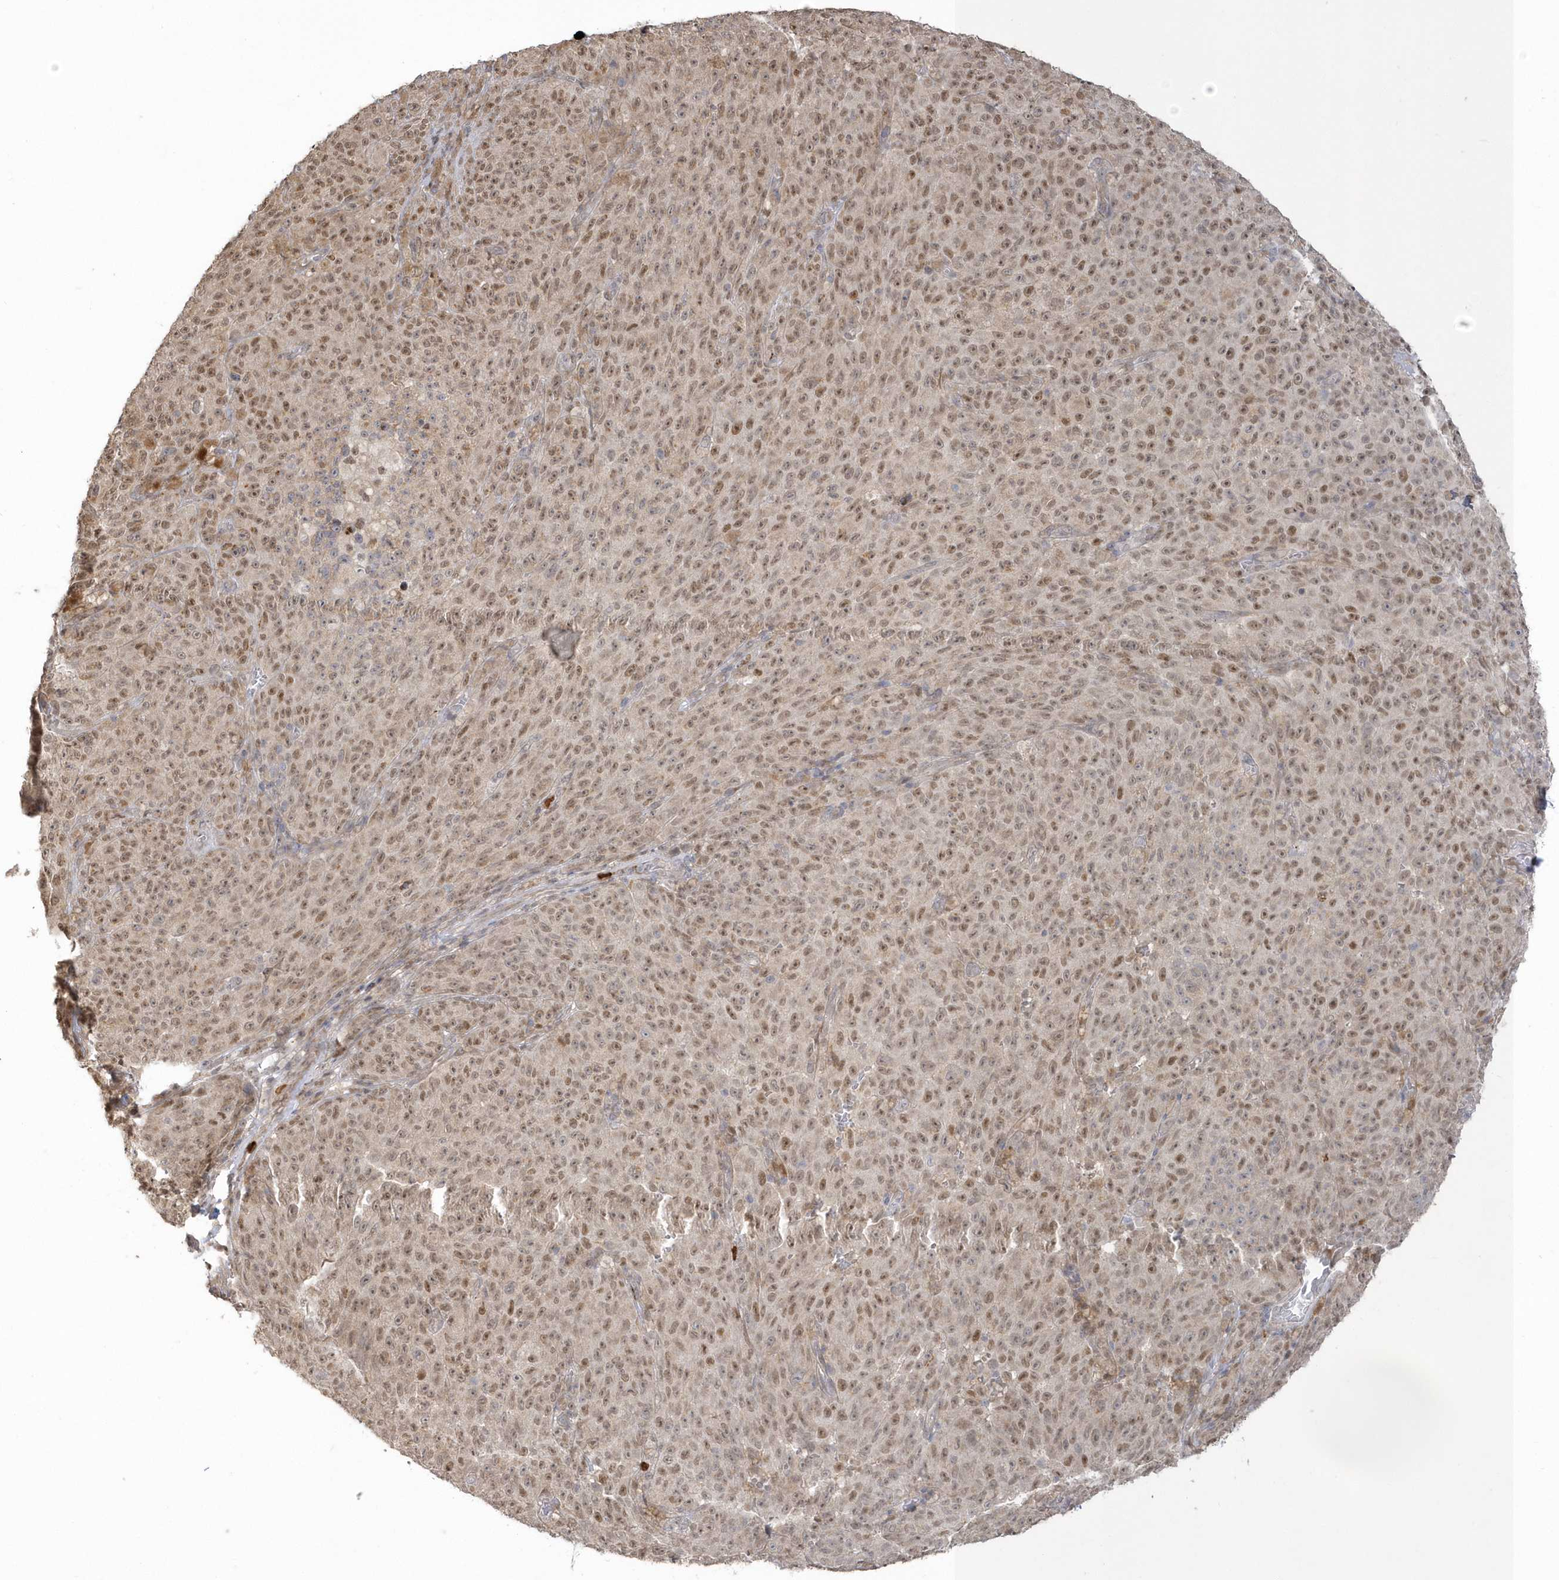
{"staining": {"intensity": "moderate", "quantity": ">75%", "location": "nuclear"}, "tissue": "melanoma", "cell_type": "Tumor cells", "image_type": "cancer", "snomed": [{"axis": "morphology", "description": "Malignant melanoma, NOS"}, {"axis": "topography", "description": "Skin"}], "caption": "Brown immunohistochemical staining in human malignant melanoma demonstrates moderate nuclear staining in approximately >75% of tumor cells. (IHC, brightfield microscopy, high magnification).", "gene": "NAF1", "patient": {"sex": "female", "age": 82}}